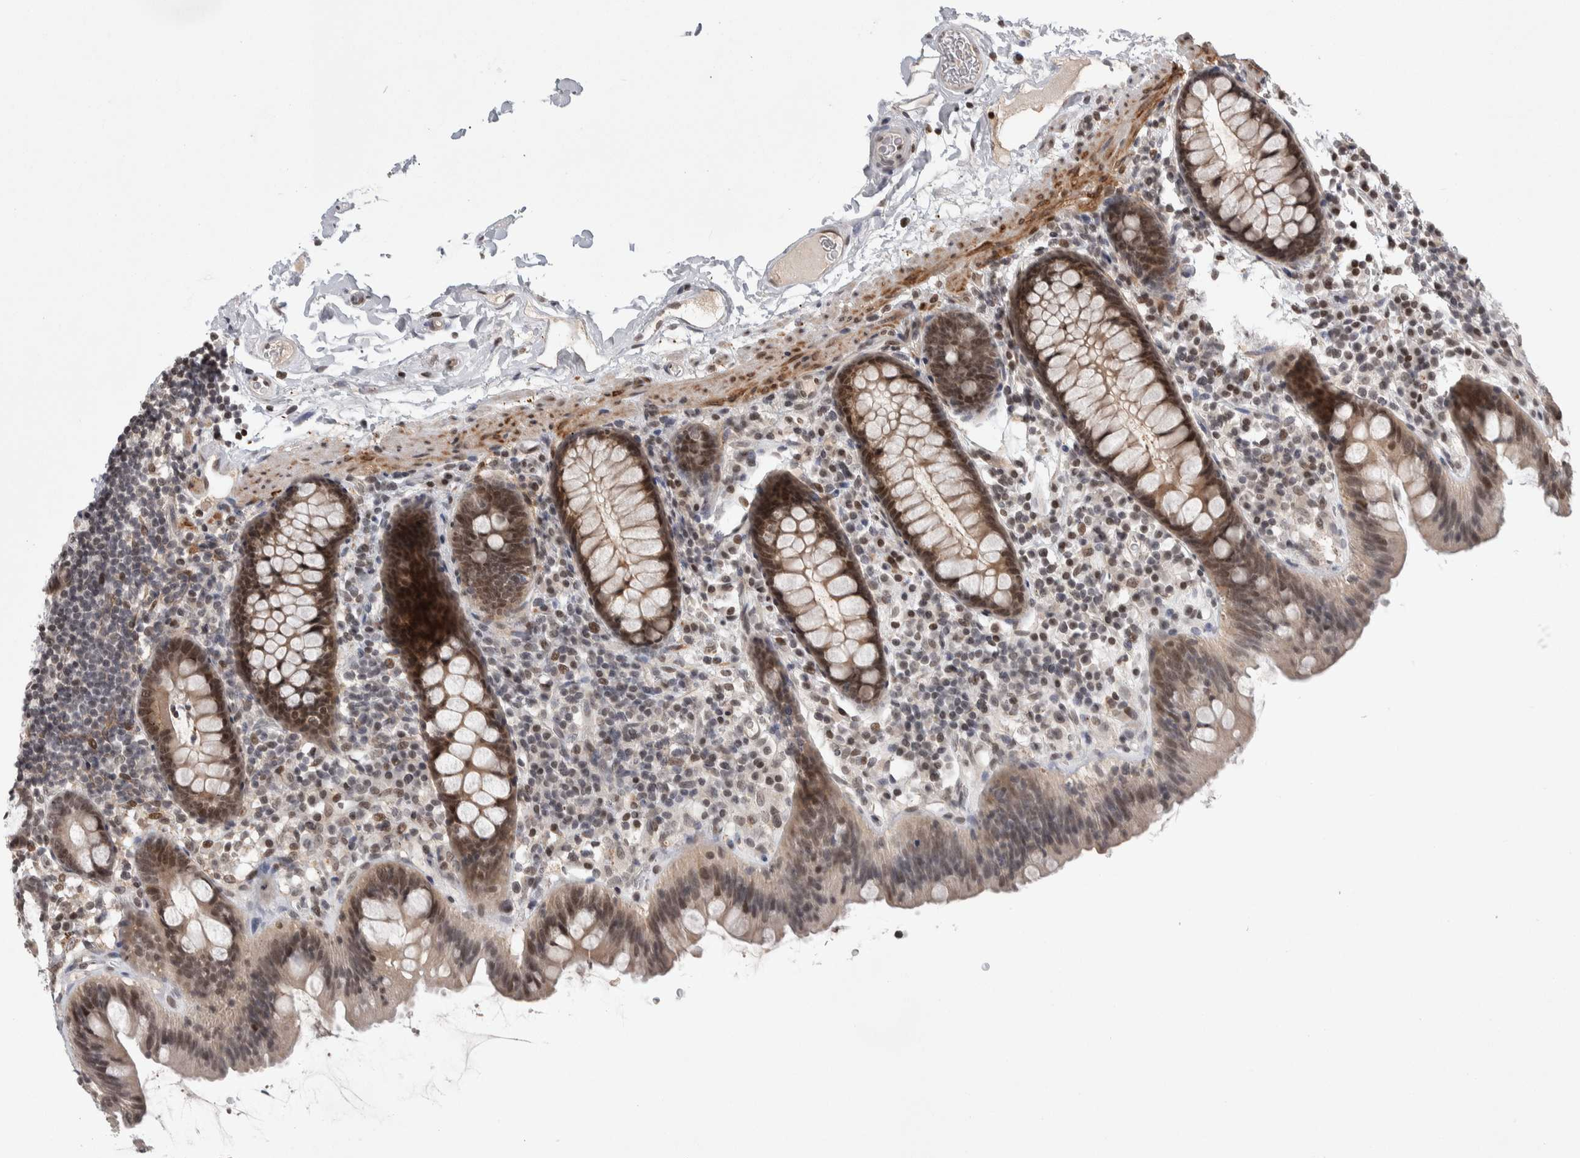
{"staining": {"intensity": "moderate", "quantity": ">75%", "location": "nuclear"}, "tissue": "colon", "cell_type": "Endothelial cells", "image_type": "normal", "snomed": [{"axis": "morphology", "description": "Normal tissue, NOS"}, {"axis": "topography", "description": "Colon"}], "caption": "Immunohistochemical staining of benign colon reveals moderate nuclear protein expression in approximately >75% of endothelial cells. (brown staining indicates protein expression, while blue staining denotes nuclei).", "gene": "ZSCAN21", "patient": {"sex": "female", "age": 80}}